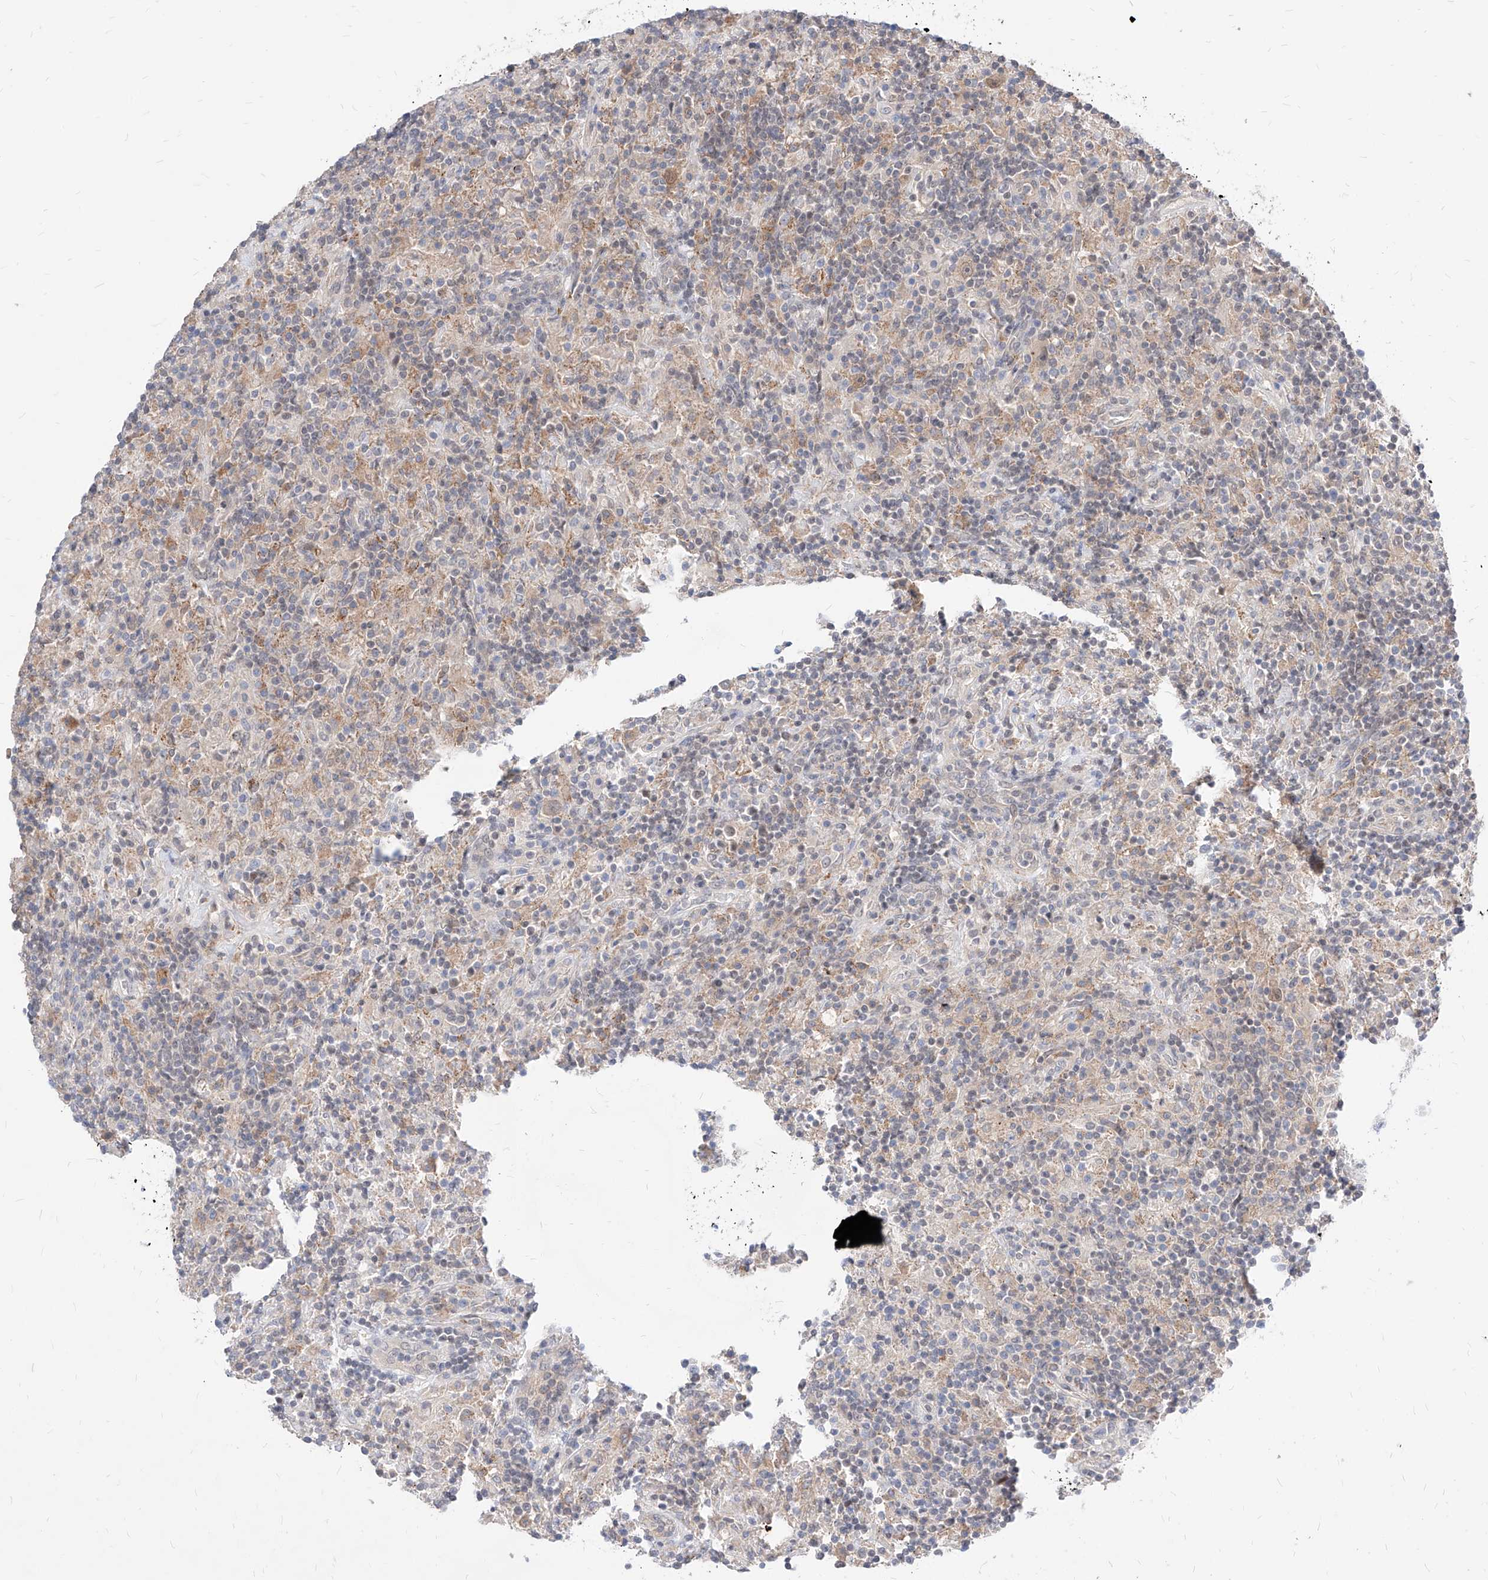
{"staining": {"intensity": "moderate", "quantity": "<25%", "location": "cytoplasmic/membranous"}, "tissue": "lymphoma", "cell_type": "Tumor cells", "image_type": "cancer", "snomed": [{"axis": "morphology", "description": "Hodgkin's disease, NOS"}, {"axis": "topography", "description": "Lymph node"}], "caption": "Human Hodgkin's disease stained with a brown dye reveals moderate cytoplasmic/membranous positive positivity in approximately <25% of tumor cells.", "gene": "TSNAX", "patient": {"sex": "male", "age": 70}}